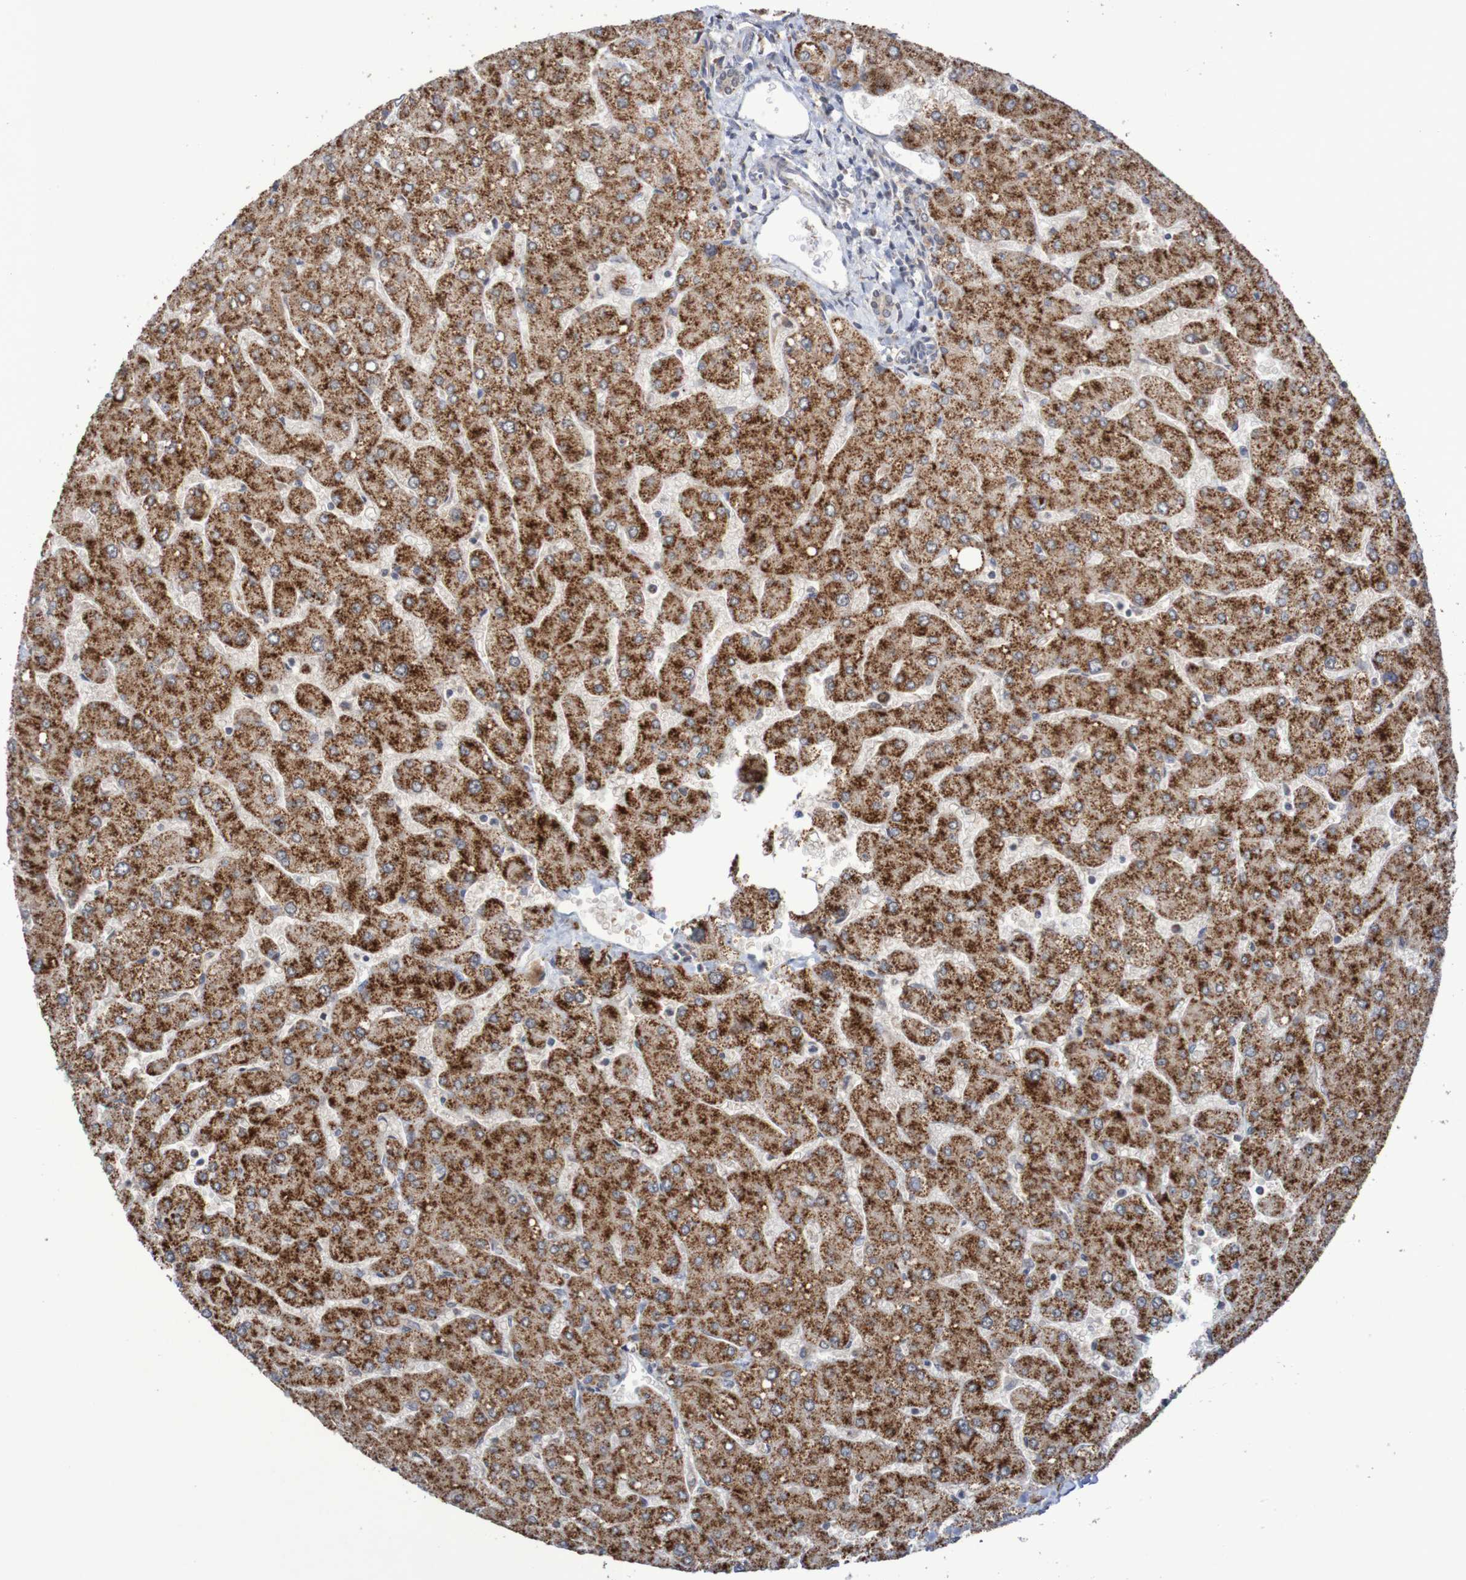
{"staining": {"intensity": "moderate", "quantity": ">75%", "location": "cytoplasmic/membranous"}, "tissue": "liver", "cell_type": "Cholangiocytes", "image_type": "normal", "snomed": [{"axis": "morphology", "description": "Normal tissue, NOS"}, {"axis": "topography", "description": "Liver"}], "caption": "The micrograph shows immunohistochemical staining of unremarkable liver. There is moderate cytoplasmic/membranous staining is identified in about >75% of cholangiocytes. The staining is performed using DAB brown chromogen to label protein expression. The nuclei are counter-stained blue using hematoxylin.", "gene": "DVL1", "patient": {"sex": "male", "age": 55}}